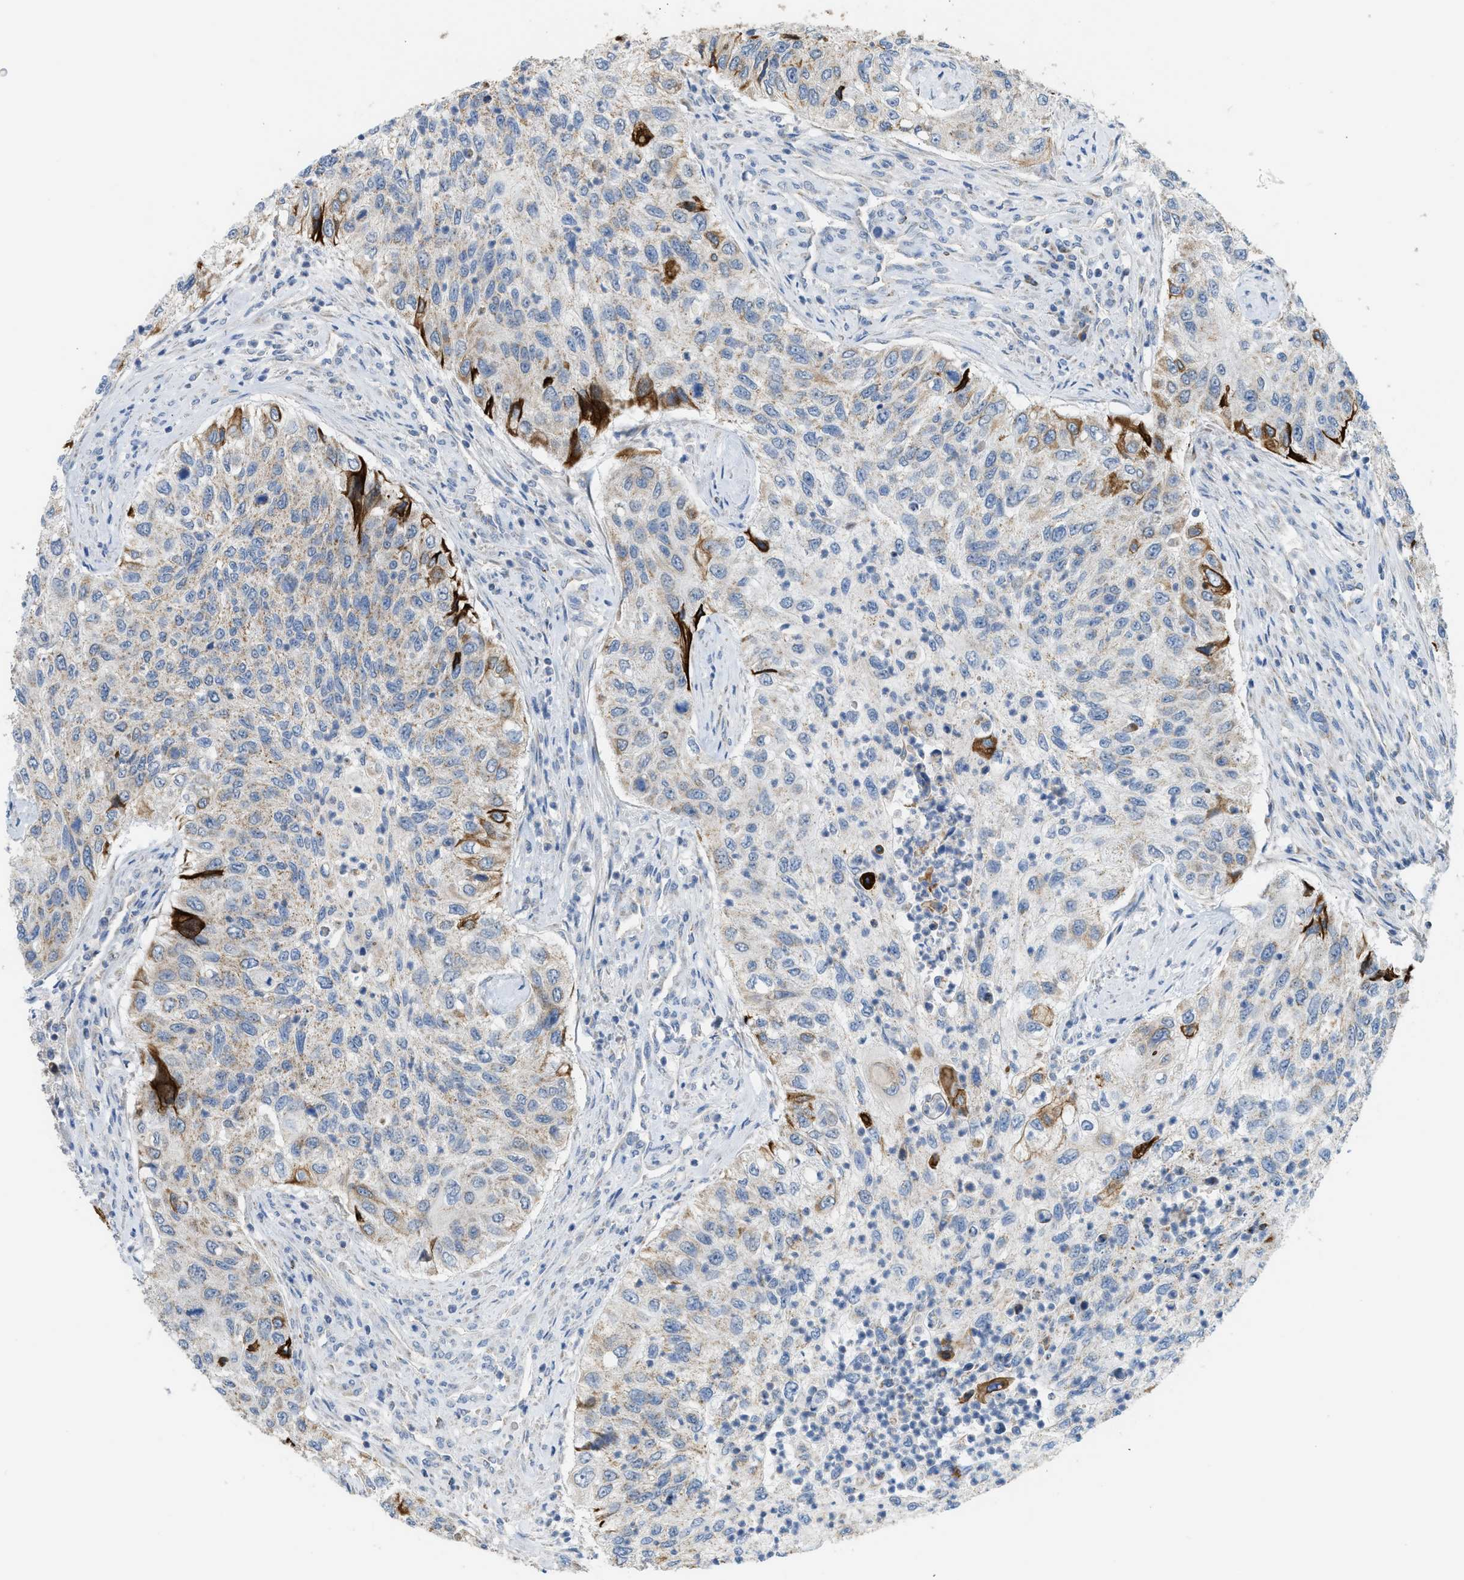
{"staining": {"intensity": "strong", "quantity": "<25%", "location": "cytoplasmic/membranous"}, "tissue": "urothelial cancer", "cell_type": "Tumor cells", "image_type": "cancer", "snomed": [{"axis": "morphology", "description": "Urothelial carcinoma, High grade"}, {"axis": "topography", "description": "Urinary bladder"}], "caption": "Protein staining of urothelial carcinoma (high-grade) tissue exhibits strong cytoplasmic/membranous expression in approximately <25% of tumor cells. Using DAB (3,3'-diaminobenzidine) (brown) and hematoxylin (blue) stains, captured at high magnification using brightfield microscopy.", "gene": "GOT2", "patient": {"sex": "female", "age": 60}}